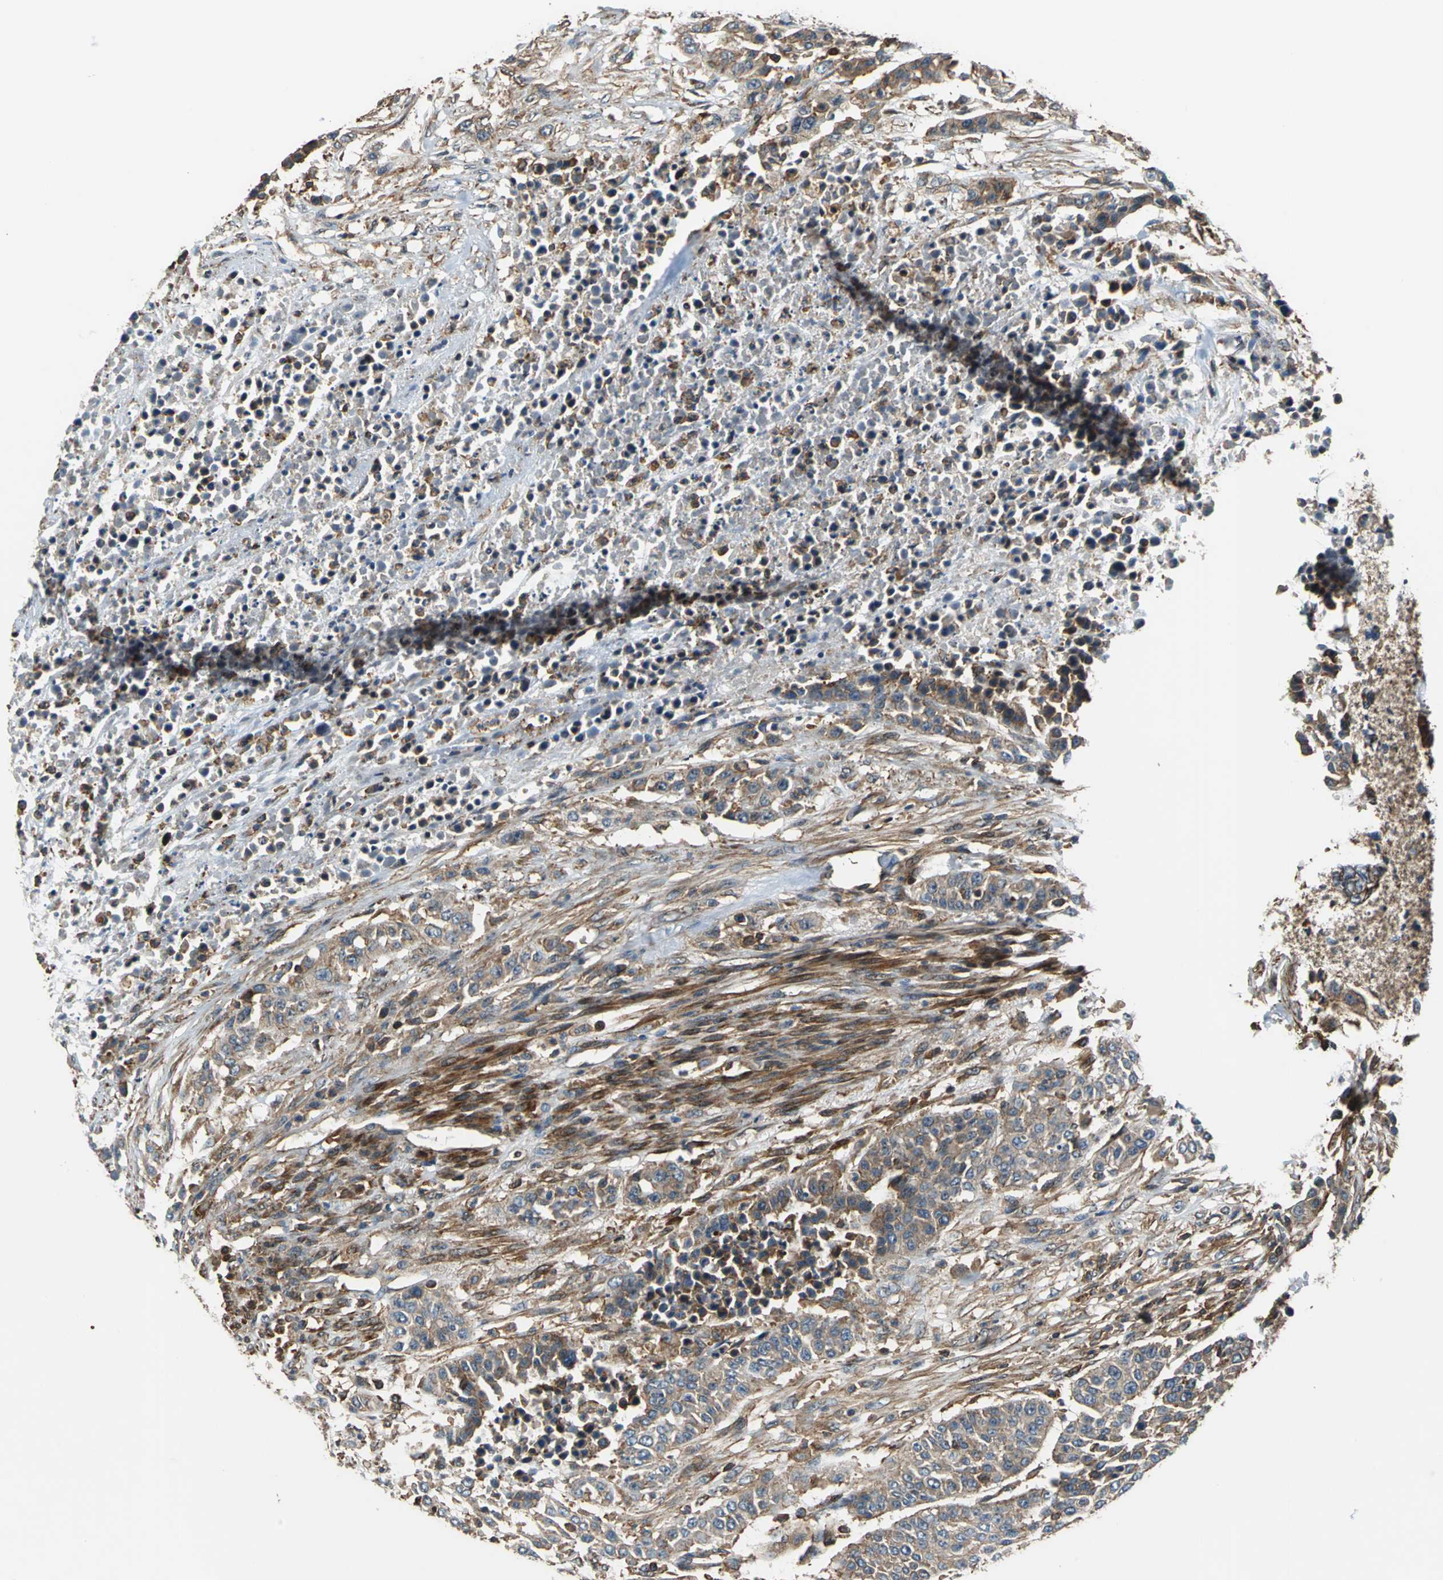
{"staining": {"intensity": "moderate", "quantity": "25%-75%", "location": "cytoplasmic/membranous"}, "tissue": "urothelial cancer", "cell_type": "Tumor cells", "image_type": "cancer", "snomed": [{"axis": "morphology", "description": "Urothelial carcinoma, High grade"}, {"axis": "topography", "description": "Urinary bladder"}], "caption": "This photomicrograph displays IHC staining of urothelial cancer, with medium moderate cytoplasmic/membranous expression in about 25%-75% of tumor cells.", "gene": "PARVA", "patient": {"sex": "male", "age": 74}}